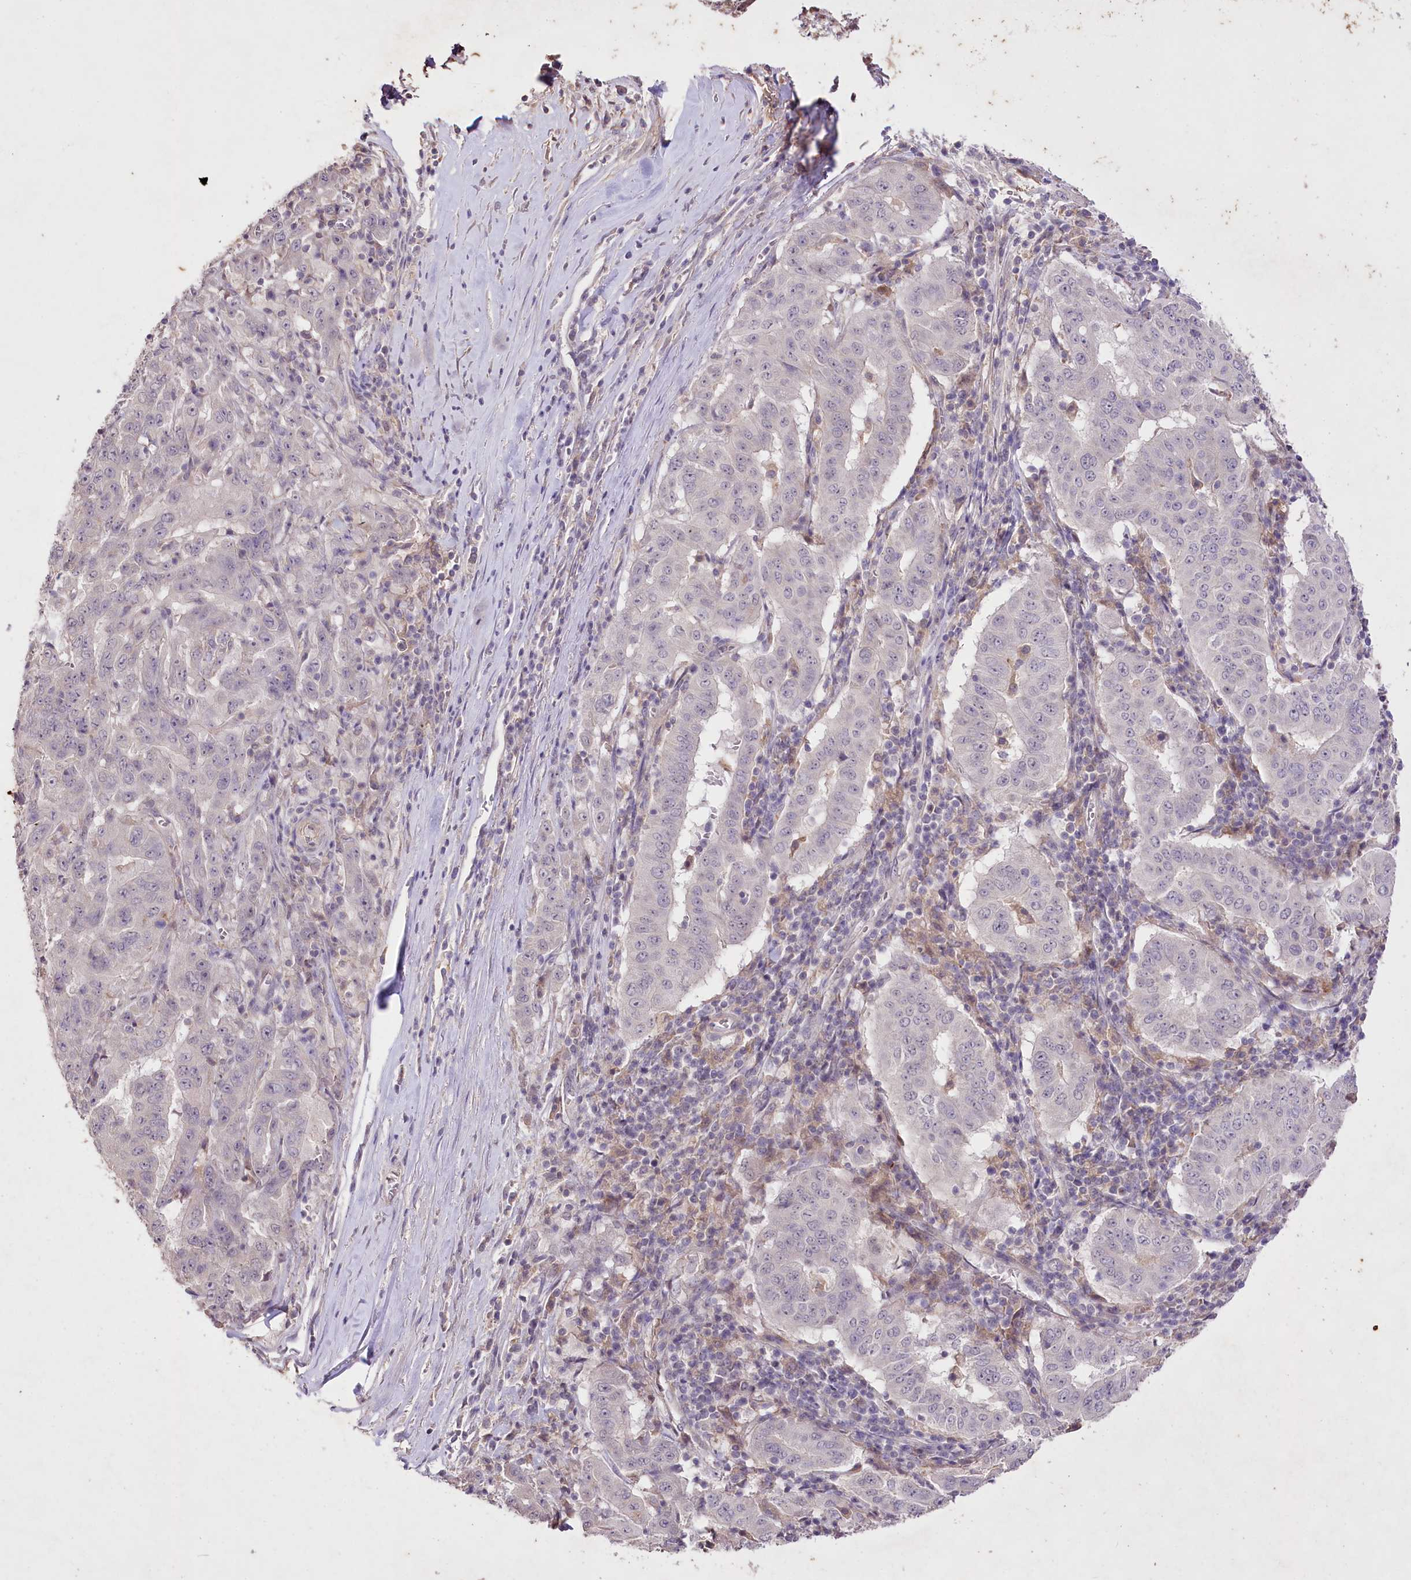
{"staining": {"intensity": "negative", "quantity": "none", "location": "none"}, "tissue": "pancreatic cancer", "cell_type": "Tumor cells", "image_type": "cancer", "snomed": [{"axis": "morphology", "description": "Adenocarcinoma, NOS"}, {"axis": "topography", "description": "Pancreas"}], "caption": "This image is of pancreatic cancer stained with IHC to label a protein in brown with the nuclei are counter-stained blue. There is no positivity in tumor cells.", "gene": "ENPP1", "patient": {"sex": "male", "age": 63}}